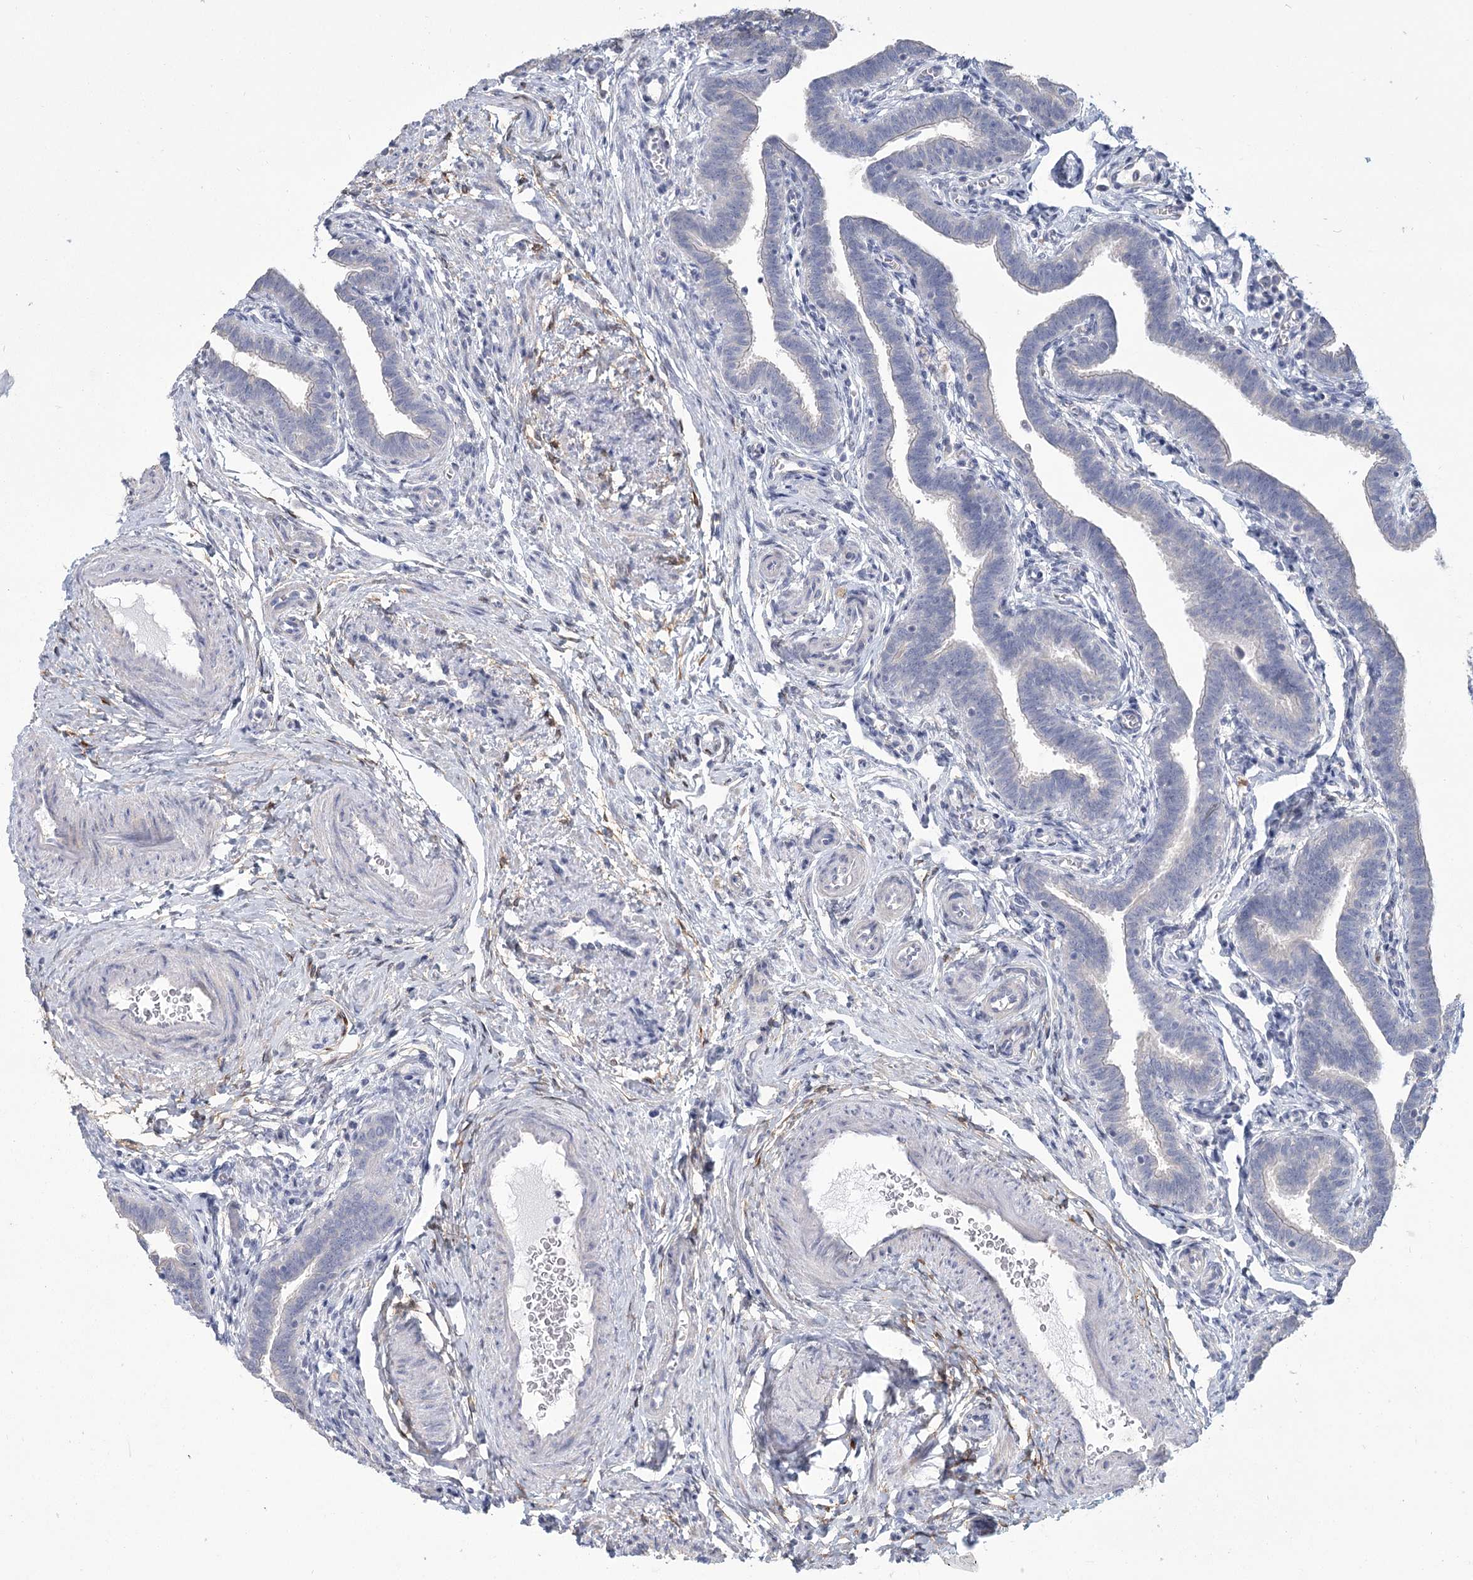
{"staining": {"intensity": "negative", "quantity": "none", "location": "none"}, "tissue": "fallopian tube", "cell_type": "Glandular cells", "image_type": "normal", "snomed": [{"axis": "morphology", "description": "Normal tissue, NOS"}, {"axis": "topography", "description": "Fallopian tube"}], "caption": "Immunohistochemistry of normal fallopian tube reveals no positivity in glandular cells. Nuclei are stained in blue.", "gene": "CNTLN", "patient": {"sex": "female", "age": 36}}